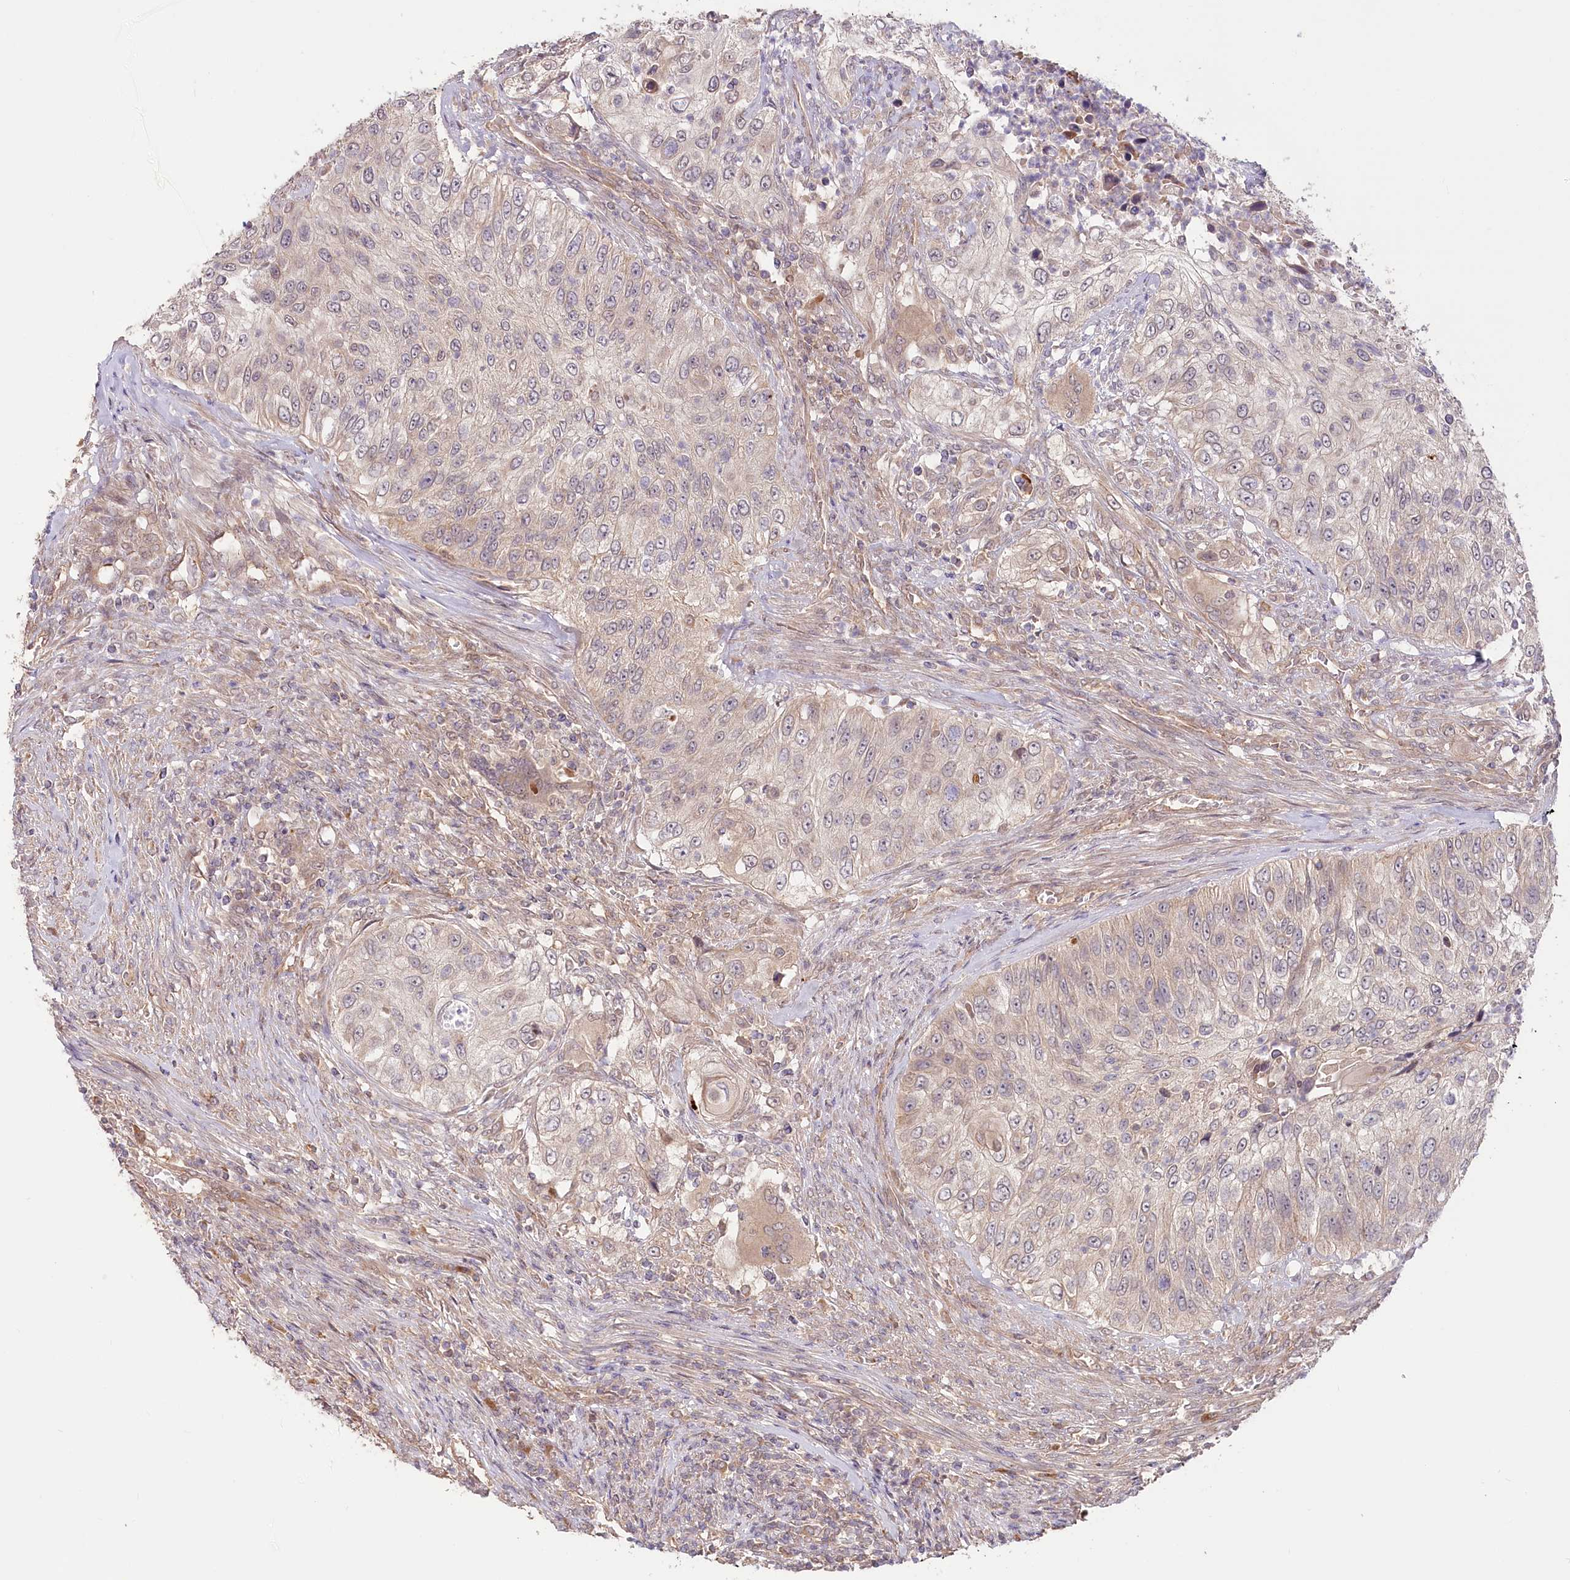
{"staining": {"intensity": "negative", "quantity": "none", "location": "none"}, "tissue": "urothelial cancer", "cell_type": "Tumor cells", "image_type": "cancer", "snomed": [{"axis": "morphology", "description": "Urothelial carcinoma, High grade"}, {"axis": "topography", "description": "Urinary bladder"}], "caption": "This is an immunohistochemistry image of human high-grade urothelial carcinoma. There is no staining in tumor cells.", "gene": "CEP70", "patient": {"sex": "female", "age": 60}}